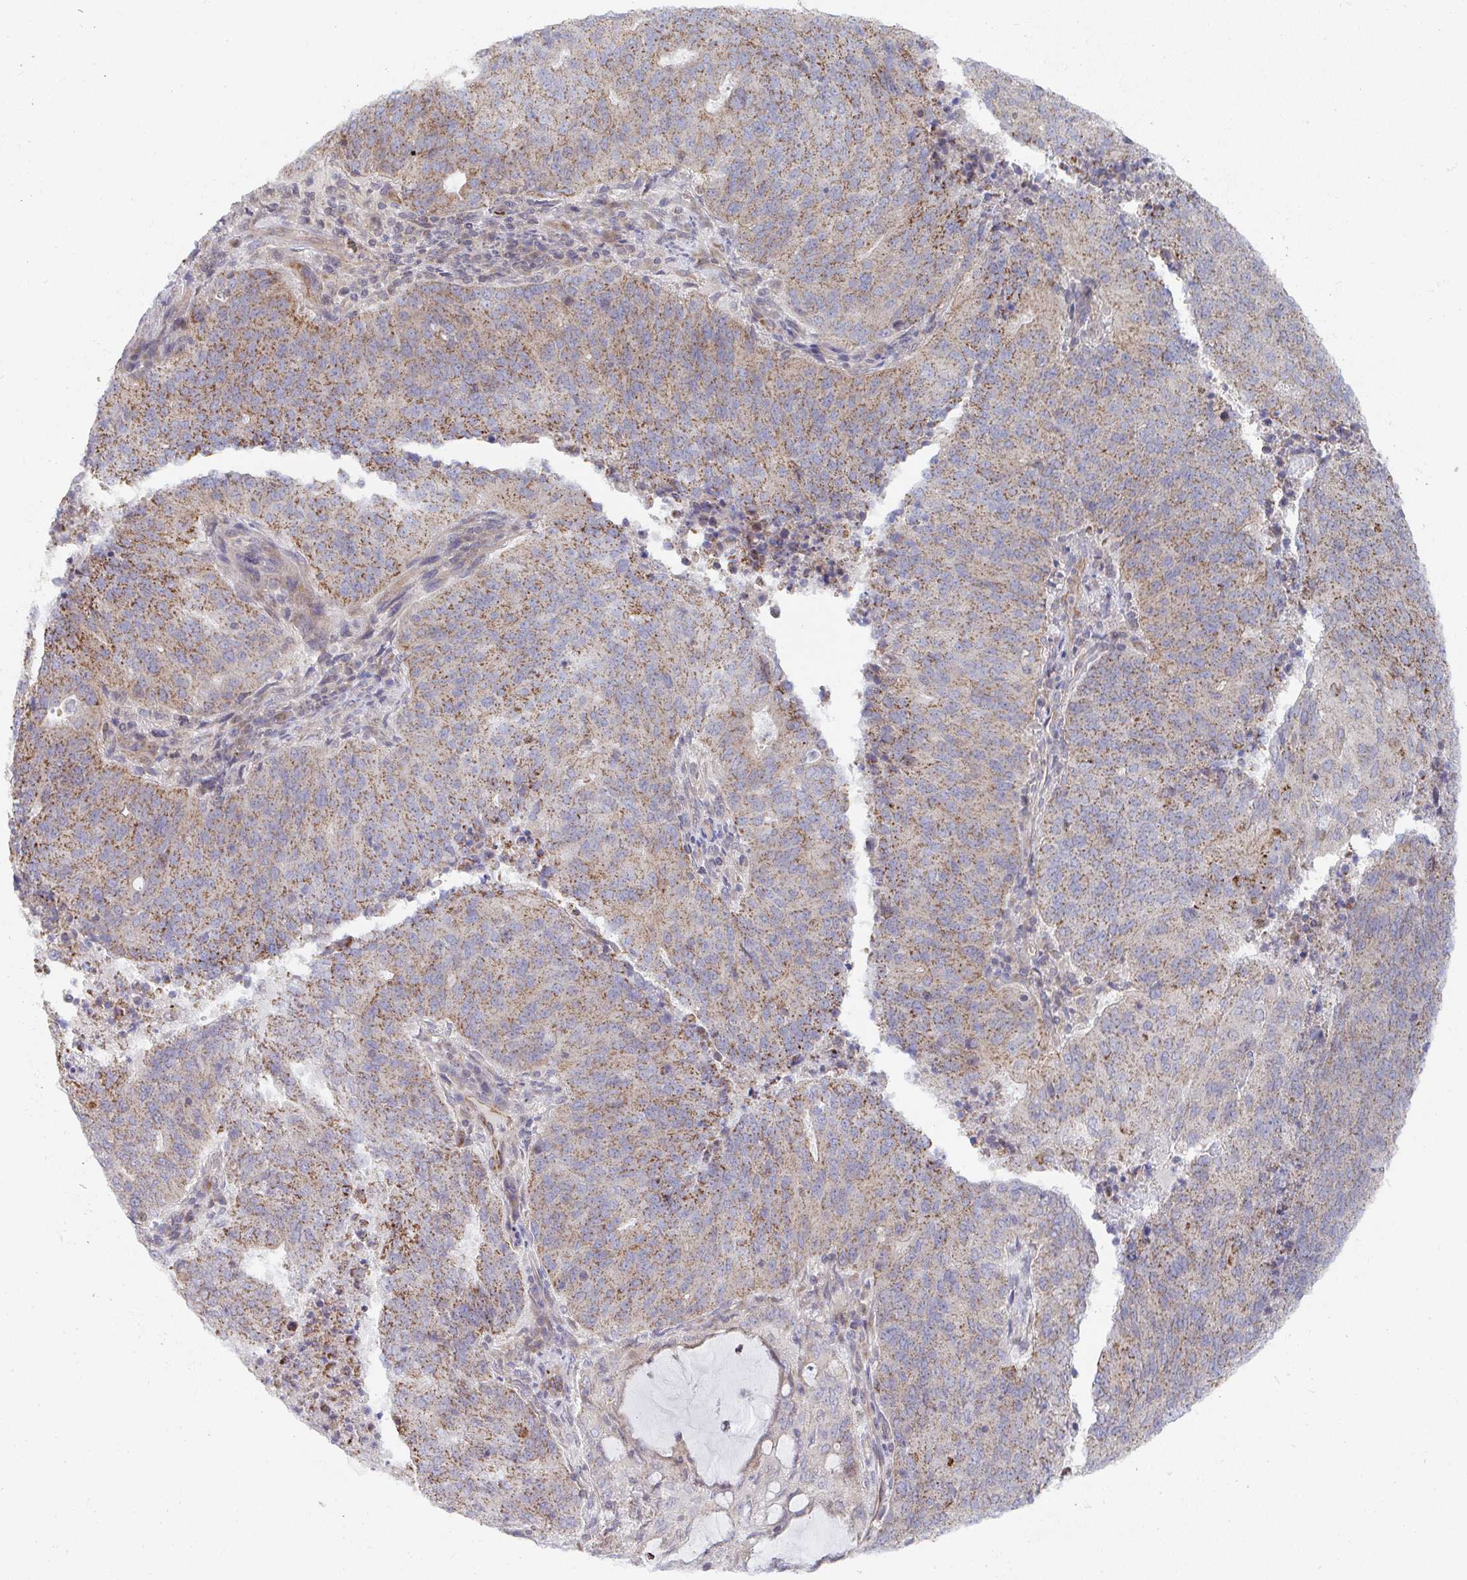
{"staining": {"intensity": "moderate", "quantity": ">75%", "location": "cytoplasmic/membranous"}, "tissue": "endometrial cancer", "cell_type": "Tumor cells", "image_type": "cancer", "snomed": [{"axis": "morphology", "description": "Adenocarcinoma, NOS"}, {"axis": "topography", "description": "Endometrium"}], "caption": "A high-resolution histopathology image shows immunohistochemistry (IHC) staining of endometrial cancer, which reveals moderate cytoplasmic/membranous expression in approximately >75% of tumor cells. (brown staining indicates protein expression, while blue staining denotes nuclei).", "gene": "EIF1AD", "patient": {"sex": "female", "age": 82}}